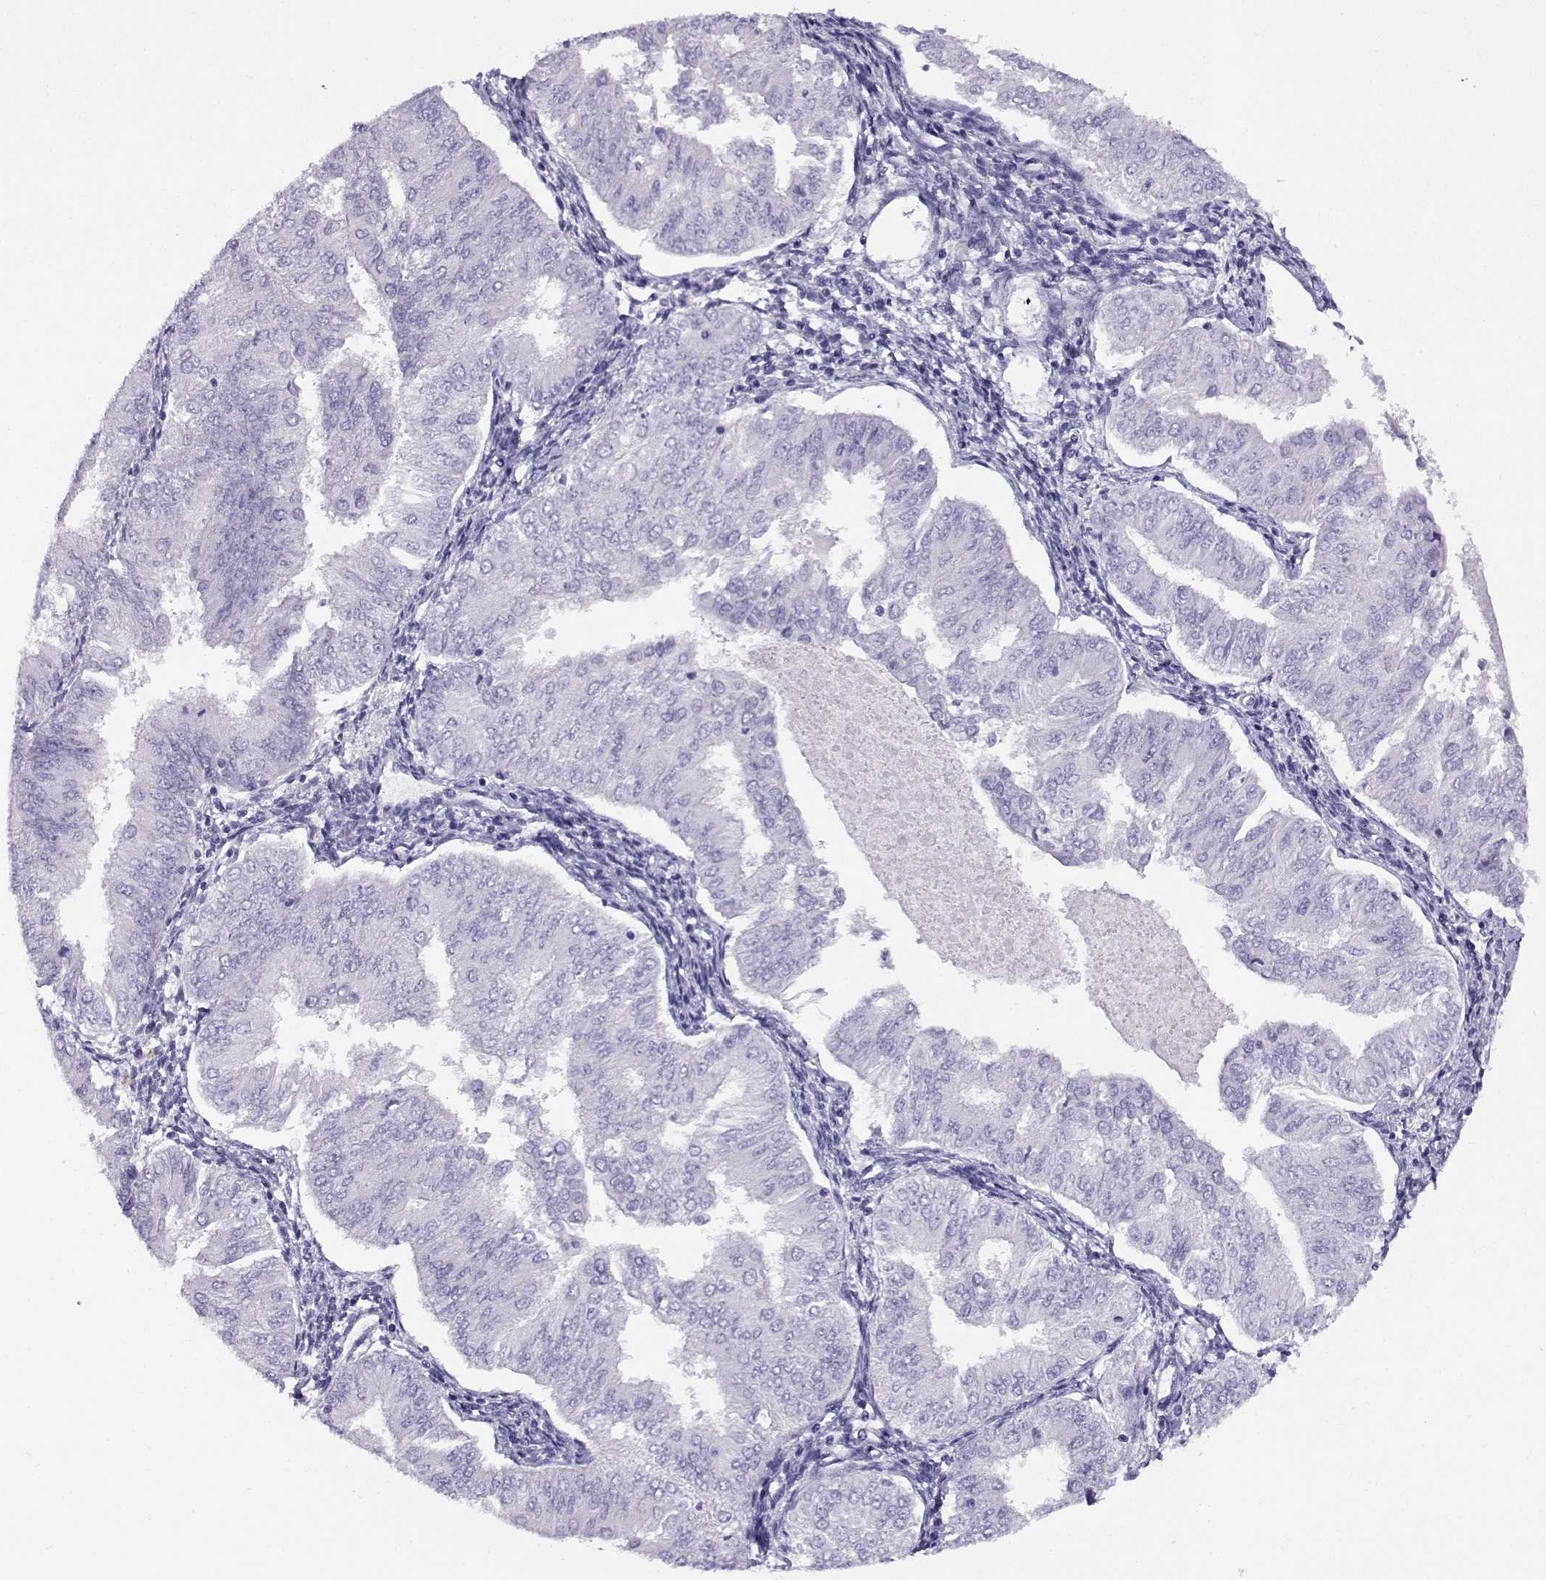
{"staining": {"intensity": "negative", "quantity": "none", "location": "none"}, "tissue": "endometrial cancer", "cell_type": "Tumor cells", "image_type": "cancer", "snomed": [{"axis": "morphology", "description": "Adenocarcinoma, NOS"}, {"axis": "topography", "description": "Endometrium"}], "caption": "The photomicrograph demonstrates no staining of tumor cells in endometrial cancer (adenocarcinoma). (Stains: DAB immunohistochemistry with hematoxylin counter stain, Microscopy: brightfield microscopy at high magnification).", "gene": "FEZF1", "patient": {"sex": "female", "age": 53}}